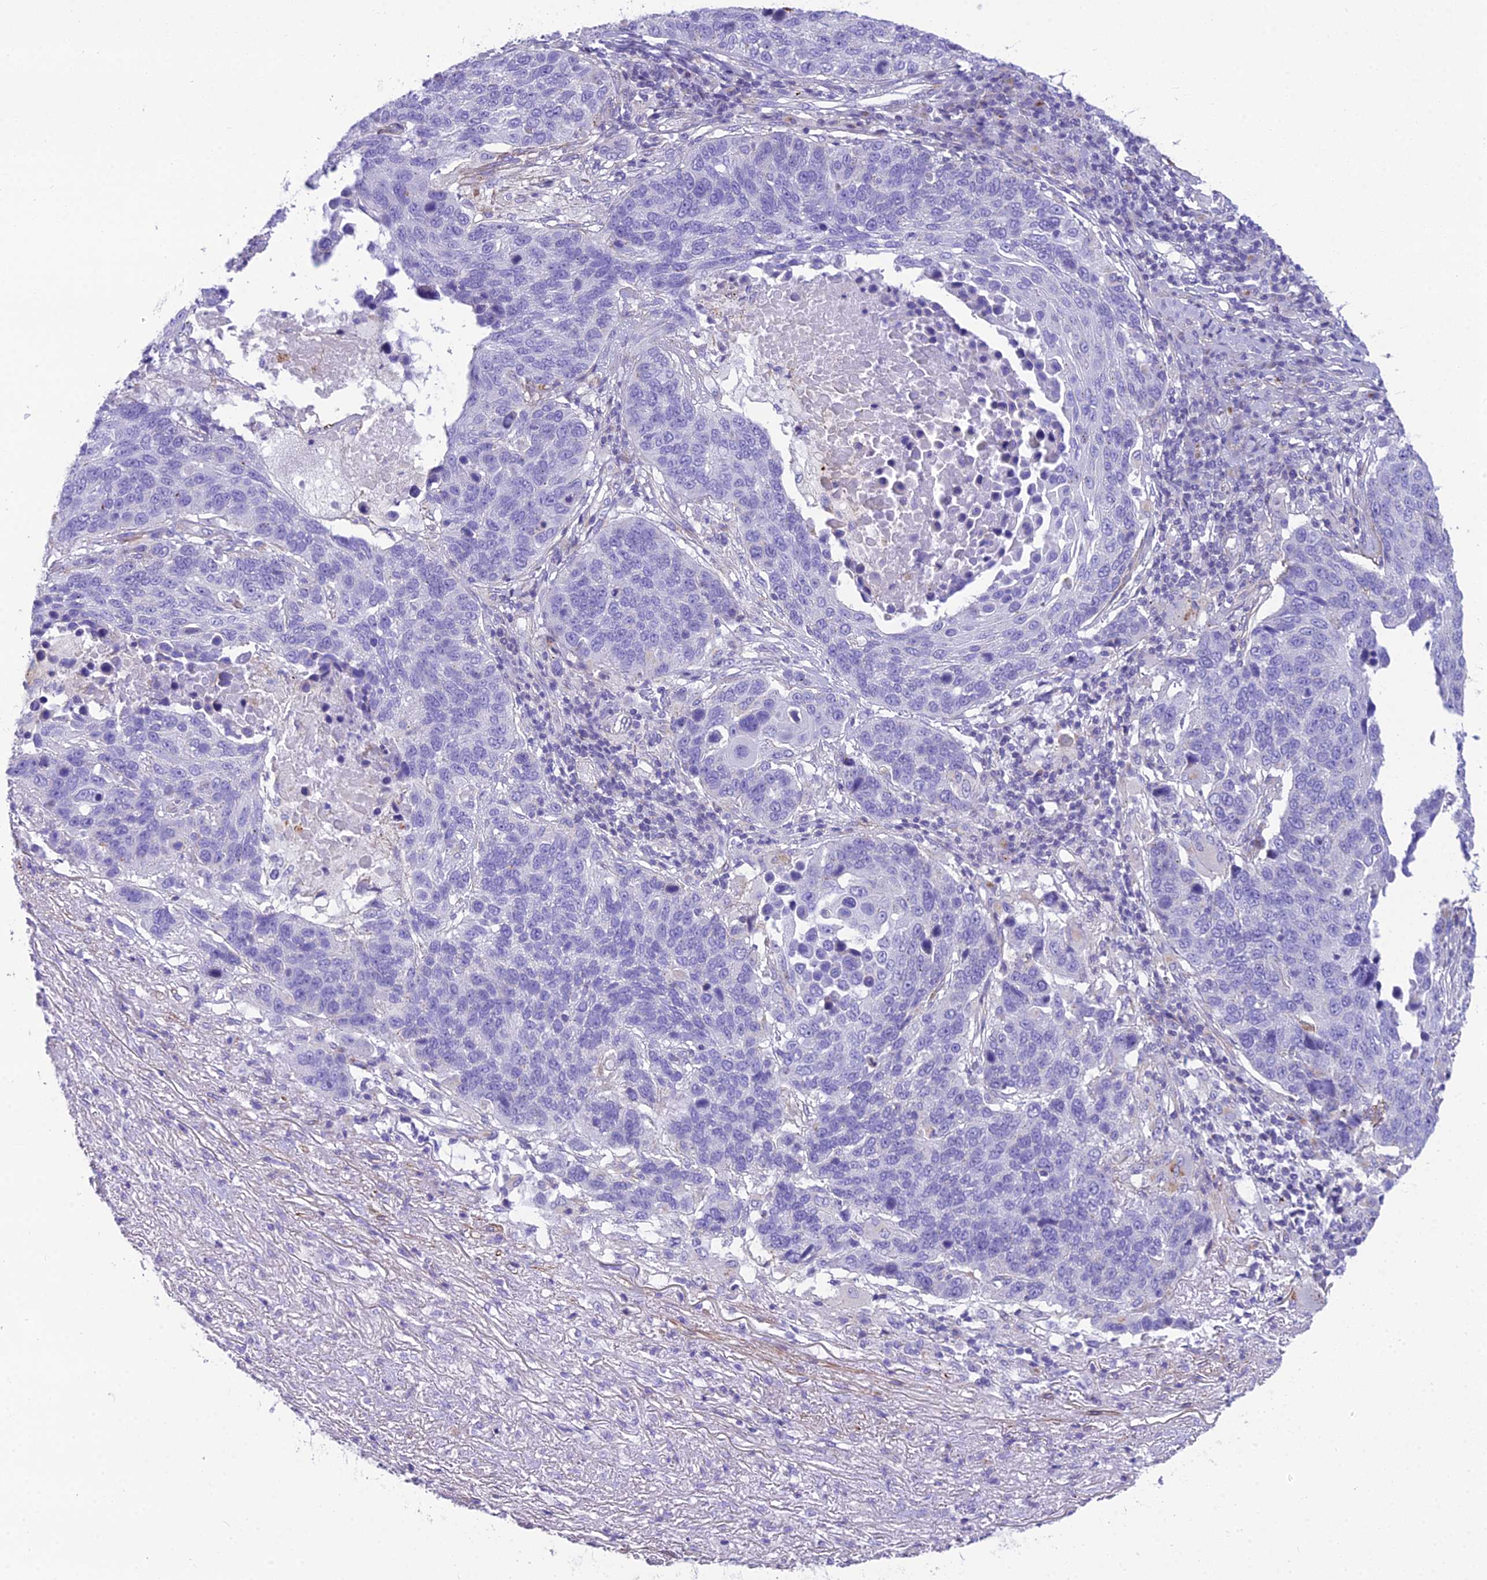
{"staining": {"intensity": "negative", "quantity": "none", "location": "none"}, "tissue": "lung cancer", "cell_type": "Tumor cells", "image_type": "cancer", "snomed": [{"axis": "morphology", "description": "Normal tissue, NOS"}, {"axis": "morphology", "description": "Squamous cell carcinoma, NOS"}, {"axis": "topography", "description": "Lymph node"}, {"axis": "topography", "description": "Lung"}], "caption": "Tumor cells show no significant protein expression in lung cancer.", "gene": "GFRA1", "patient": {"sex": "male", "age": 66}}